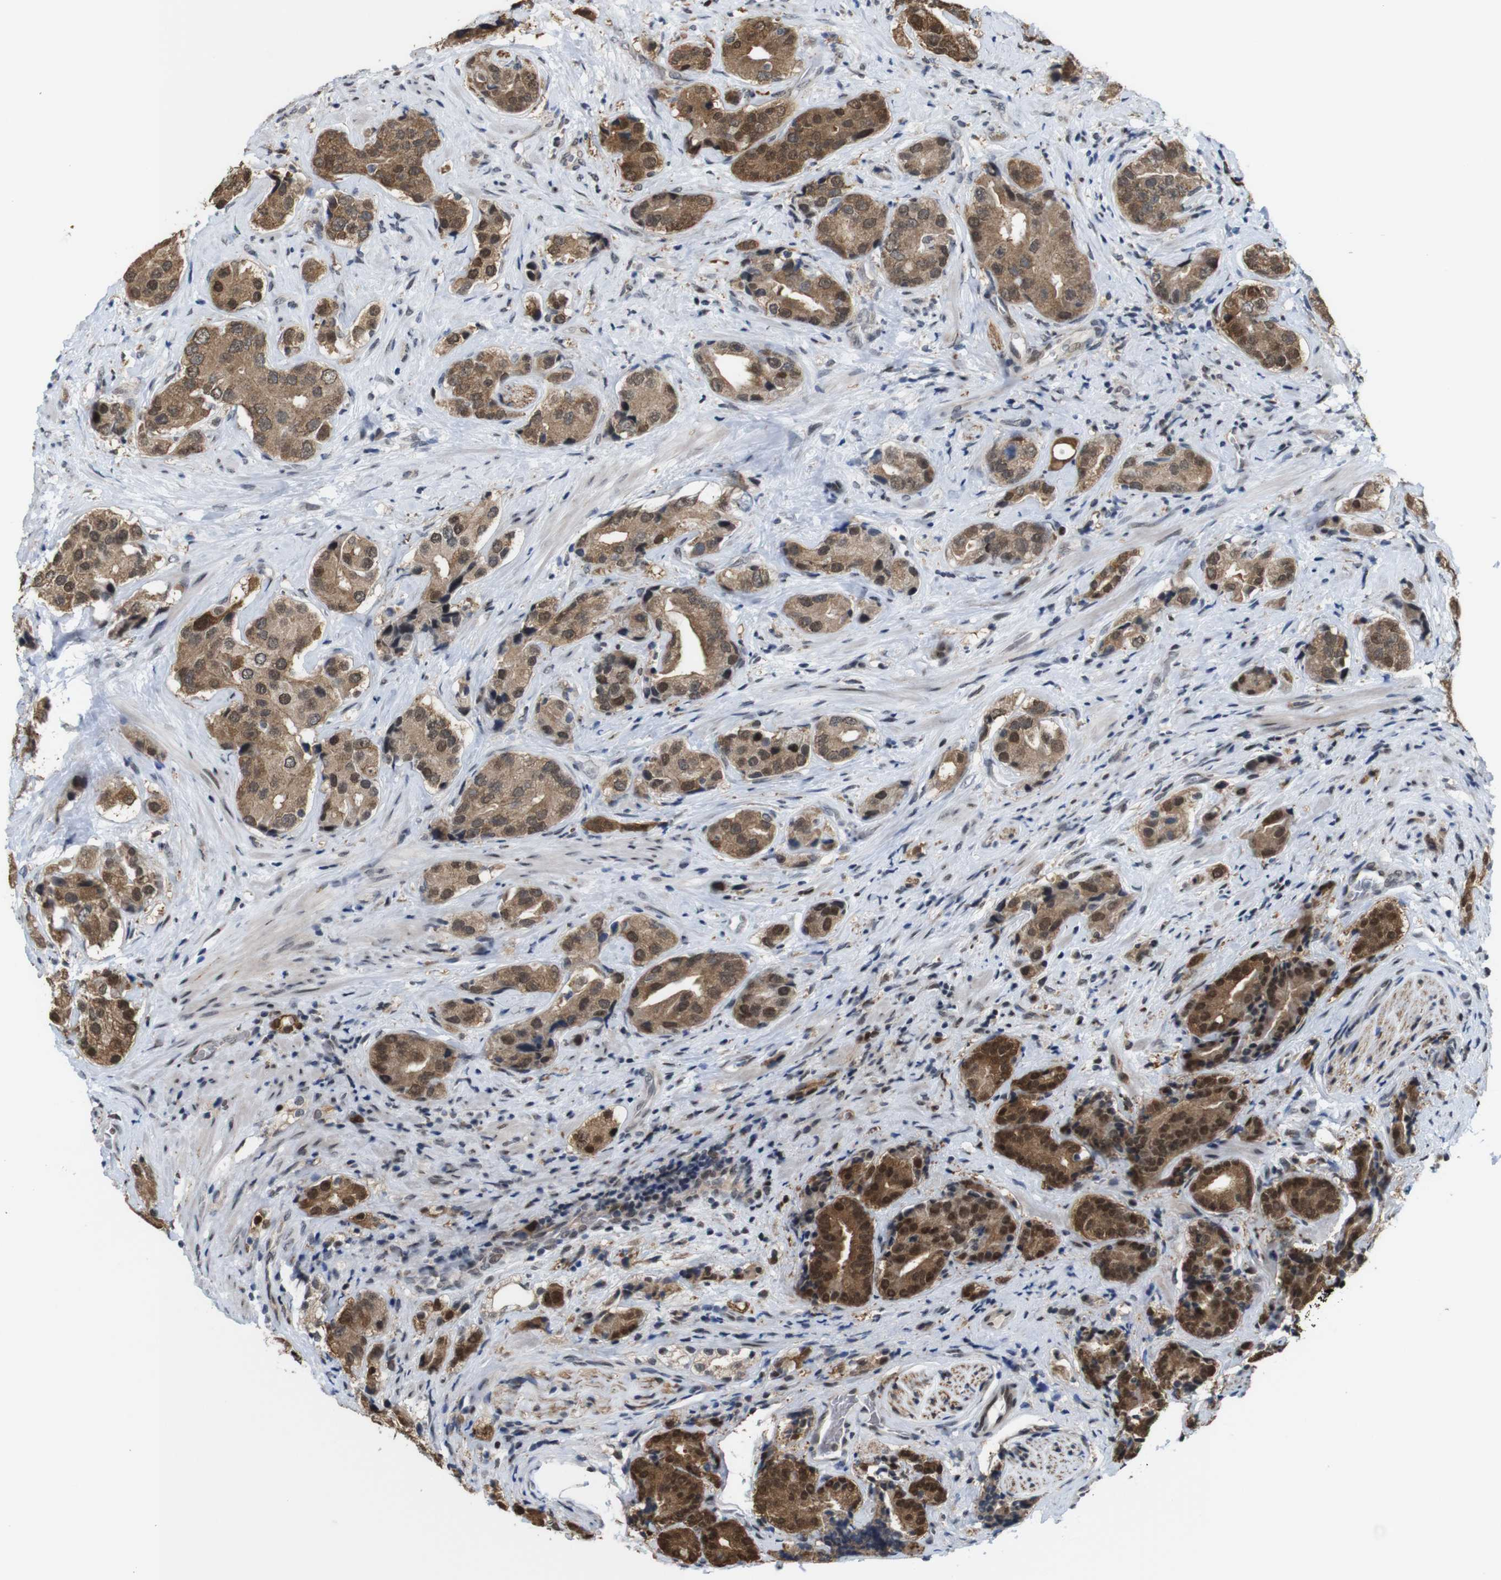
{"staining": {"intensity": "moderate", "quantity": ">75%", "location": "cytoplasmic/membranous,nuclear"}, "tissue": "prostate cancer", "cell_type": "Tumor cells", "image_type": "cancer", "snomed": [{"axis": "morphology", "description": "Adenocarcinoma, High grade"}, {"axis": "topography", "description": "Prostate"}], "caption": "Immunohistochemical staining of human prostate cancer shows moderate cytoplasmic/membranous and nuclear protein staining in approximately >75% of tumor cells. Nuclei are stained in blue.", "gene": "PNMA8A", "patient": {"sex": "male", "age": 71}}